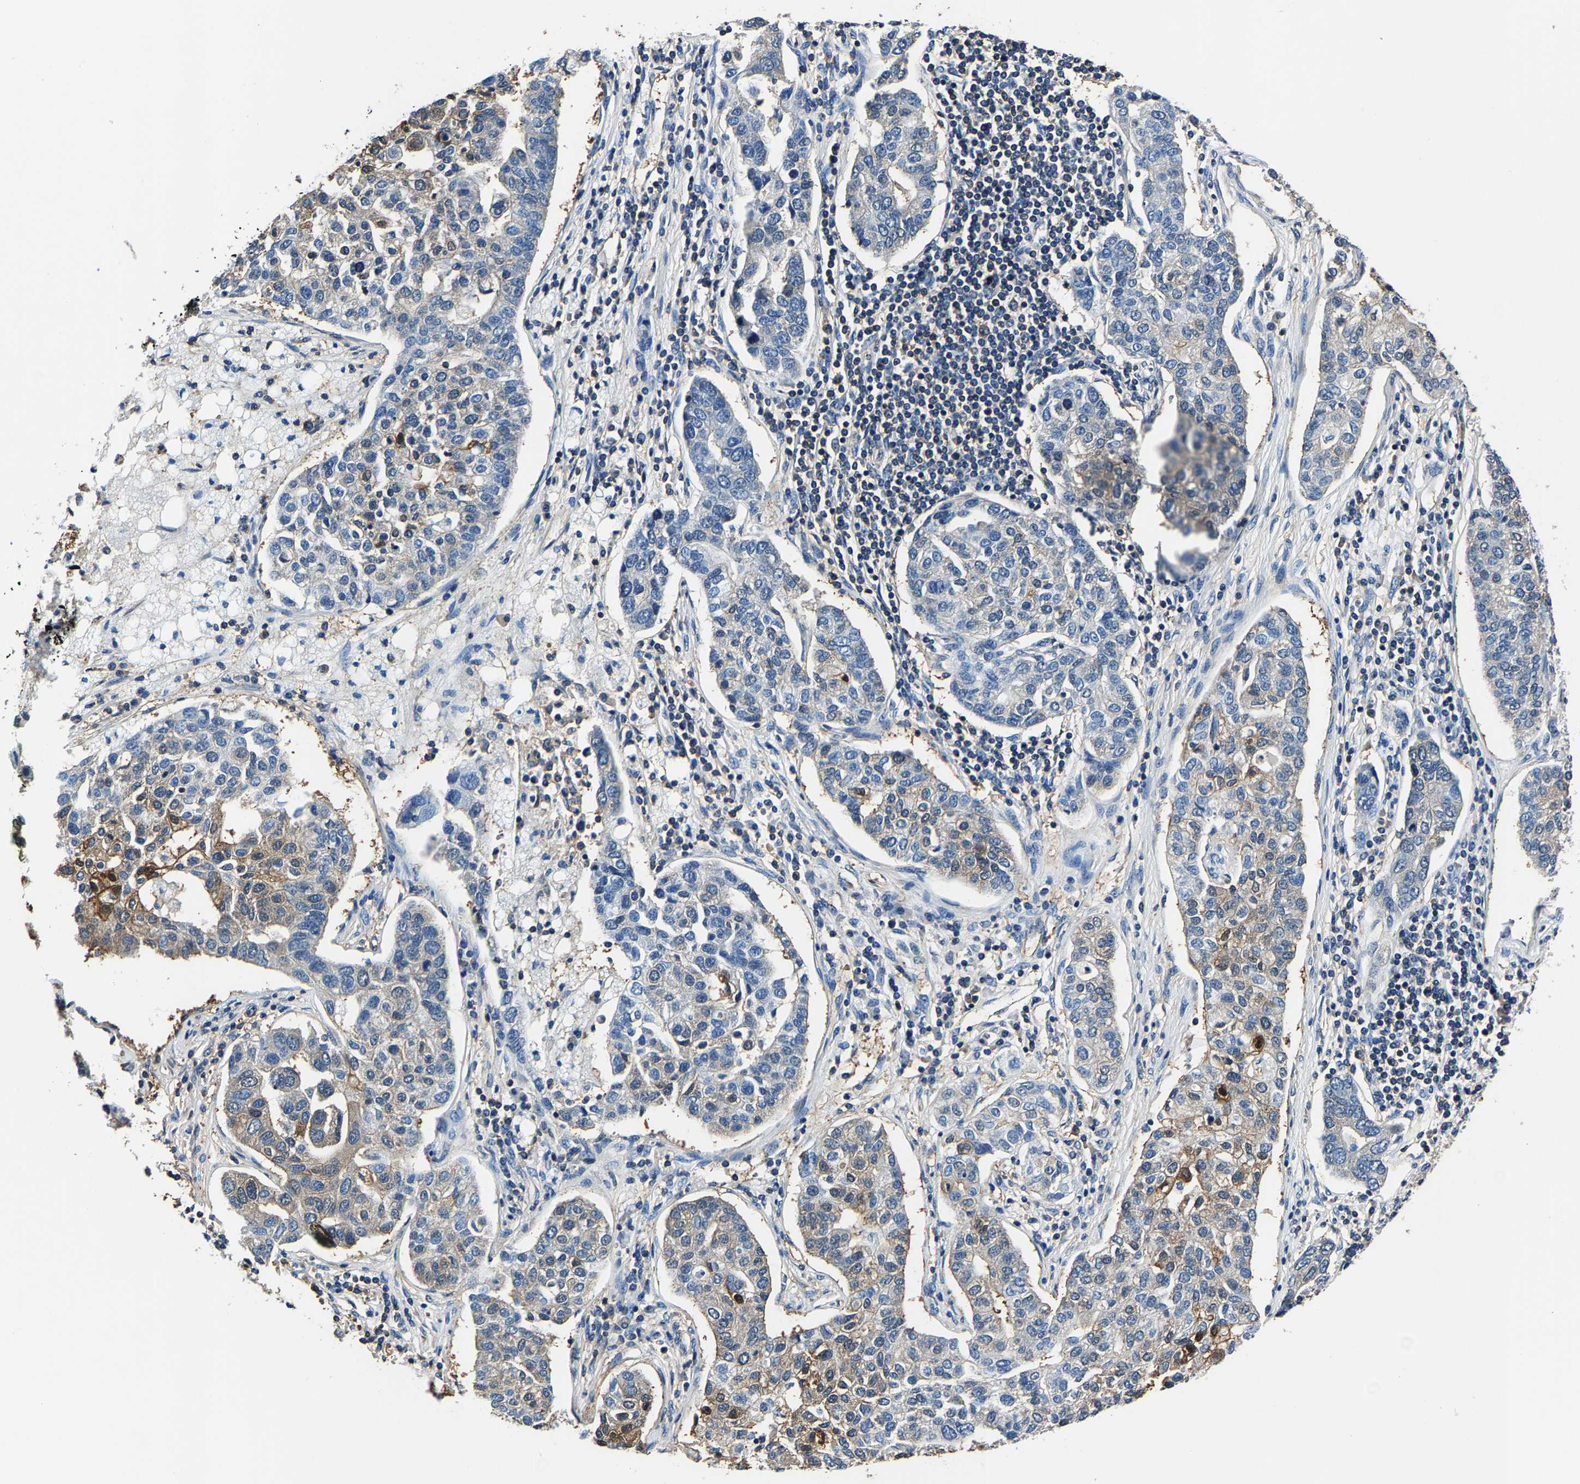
{"staining": {"intensity": "moderate", "quantity": "<25%", "location": "cytoplasmic/membranous"}, "tissue": "pancreatic cancer", "cell_type": "Tumor cells", "image_type": "cancer", "snomed": [{"axis": "morphology", "description": "Adenocarcinoma, NOS"}, {"axis": "topography", "description": "Pancreas"}], "caption": "Pancreatic cancer stained for a protein displays moderate cytoplasmic/membranous positivity in tumor cells.", "gene": "ALDOB", "patient": {"sex": "female", "age": 61}}